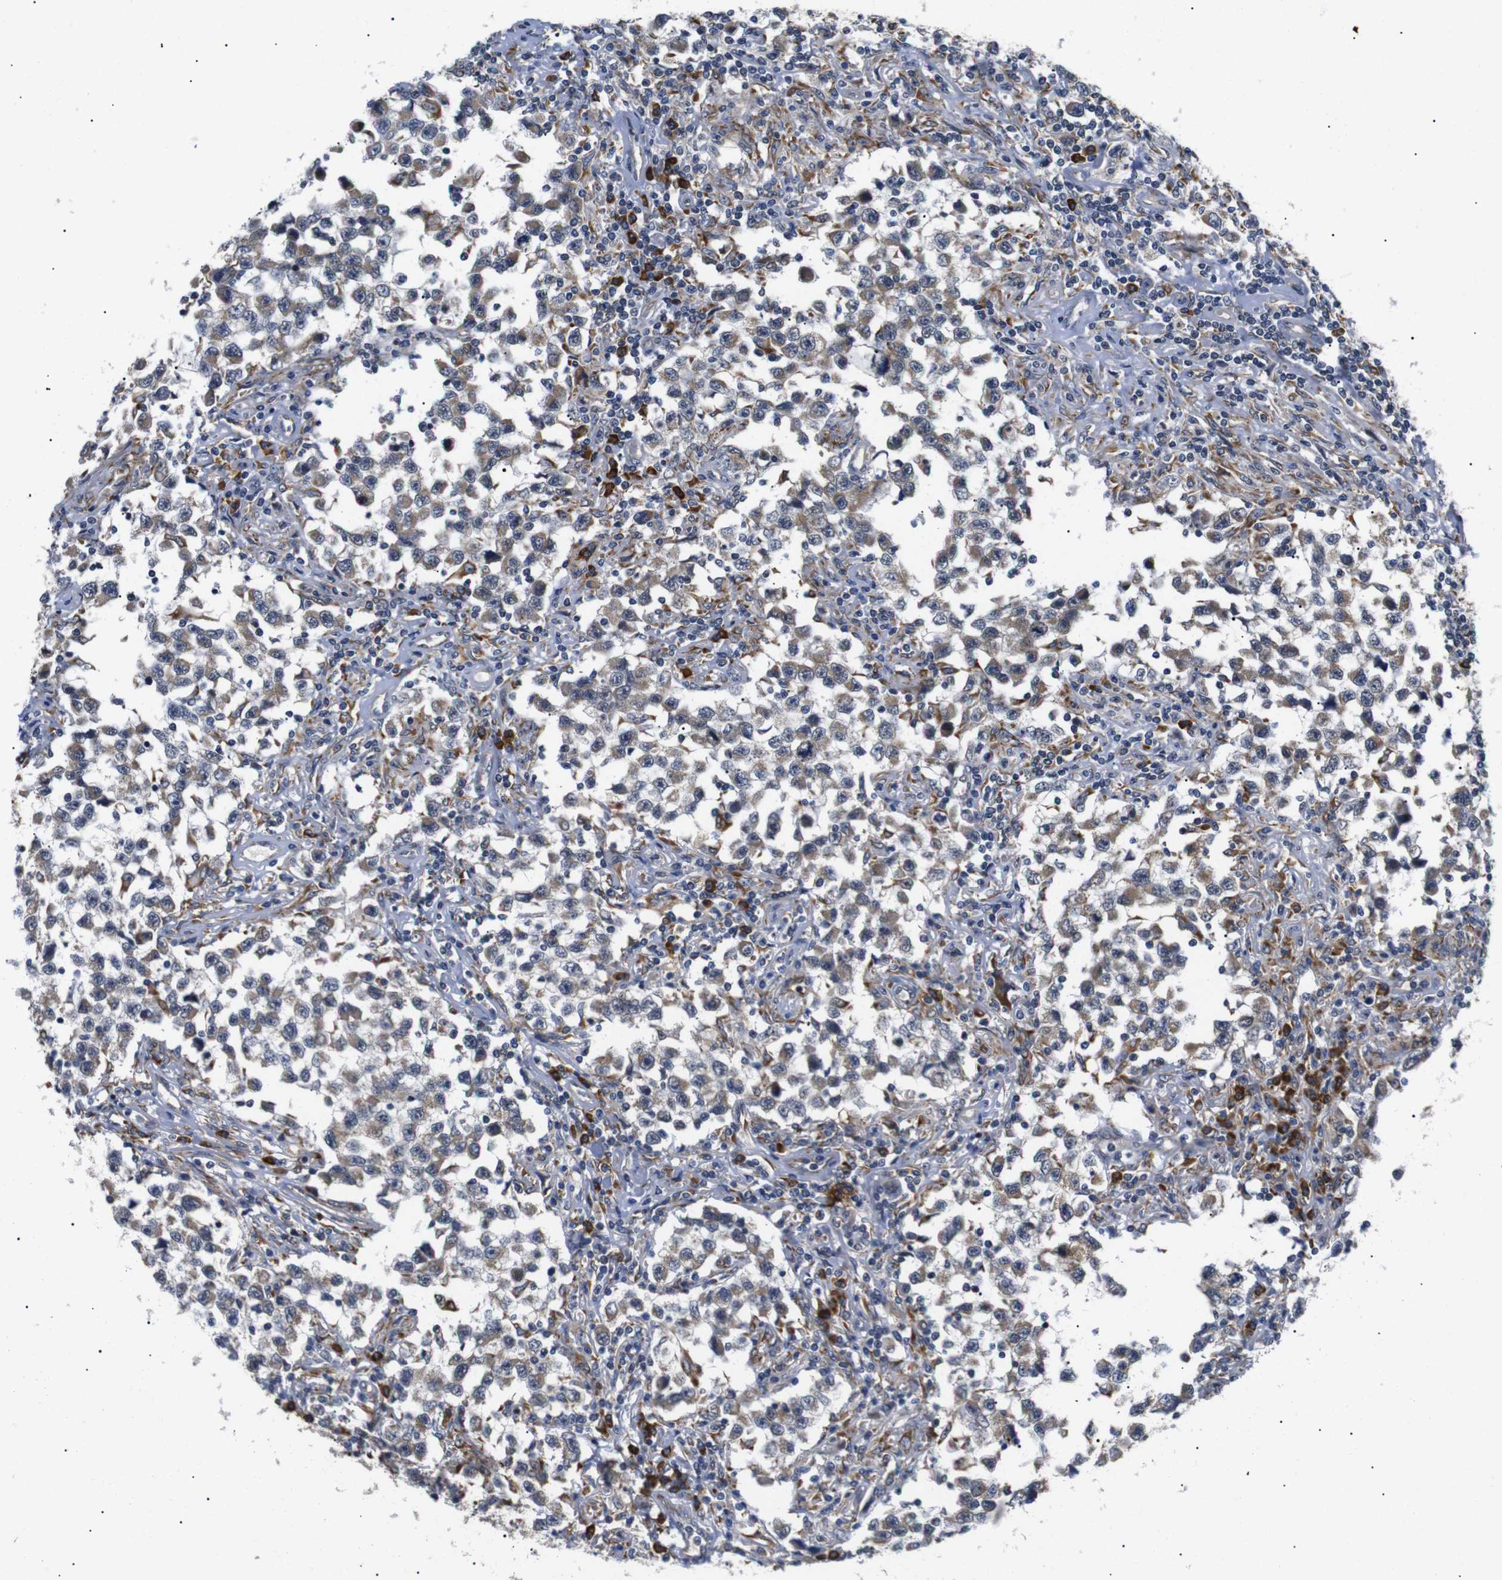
{"staining": {"intensity": "weak", "quantity": ">75%", "location": "cytoplasmic/membranous"}, "tissue": "testis cancer", "cell_type": "Tumor cells", "image_type": "cancer", "snomed": [{"axis": "morphology", "description": "Carcinoma, Embryonal, NOS"}, {"axis": "topography", "description": "Testis"}], "caption": "Testis embryonal carcinoma stained with DAB (3,3'-diaminobenzidine) immunohistochemistry shows low levels of weak cytoplasmic/membranous expression in about >75% of tumor cells.", "gene": "KANK4", "patient": {"sex": "male", "age": 21}}